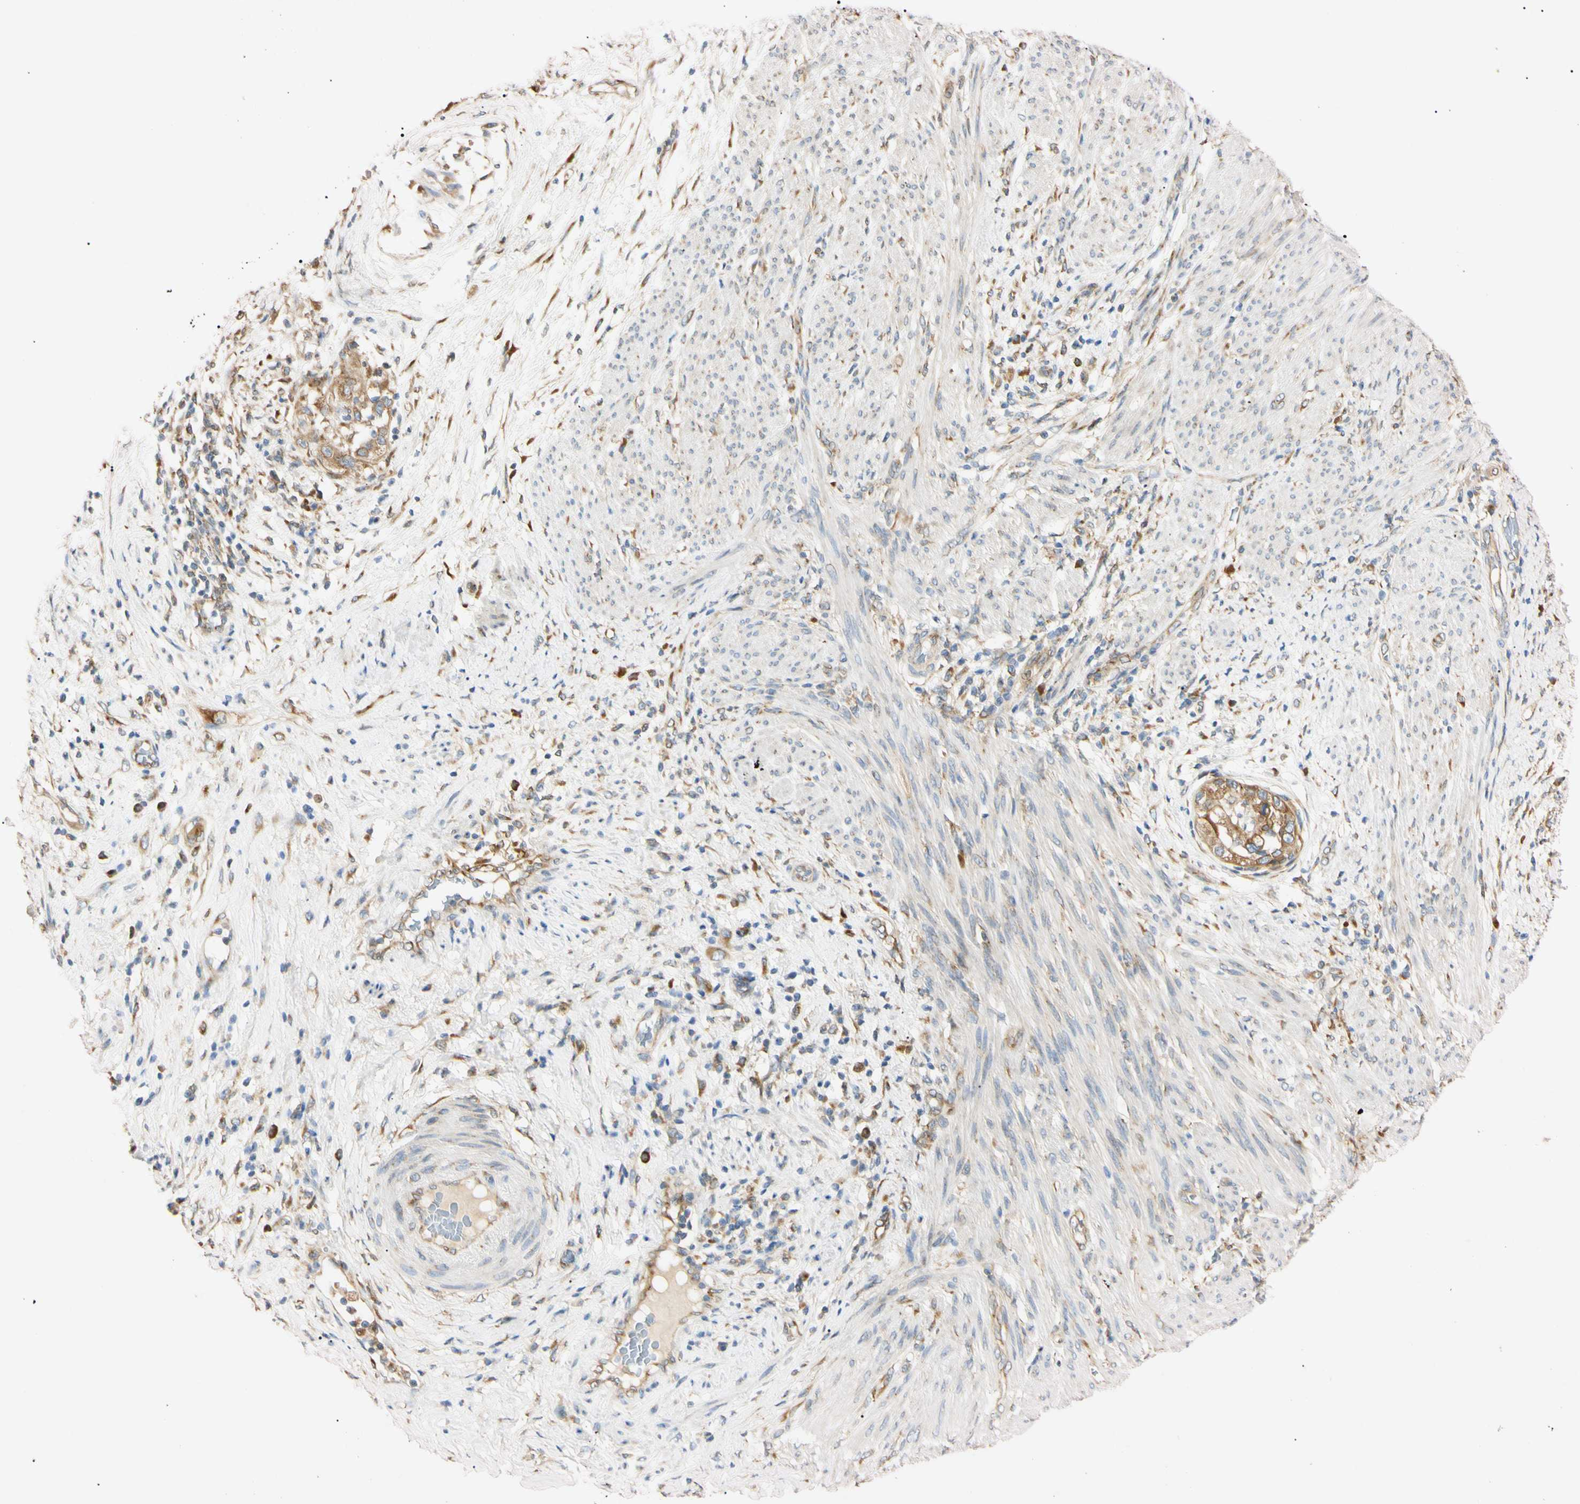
{"staining": {"intensity": "moderate", "quantity": ">75%", "location": "cytoplasmic/membranous"}, "tissue": "endometrial cancer", "cell_type": "Tumor cells", "image_type": "cancer", "snomed": [{"axis": "morphology", "description": "Adenocarcinoma, NOS"}, {"axis": "topography", "description": "Endometrium"}], "caption": "Tumor cells show medium levels of moderate cytoplasmic/membranous expression in approximately >75% of cells in human endometrial cancer (adenocarcinoma).", "gene": "IER3IP1", "patient": {"sex": "female", "age": 85}}